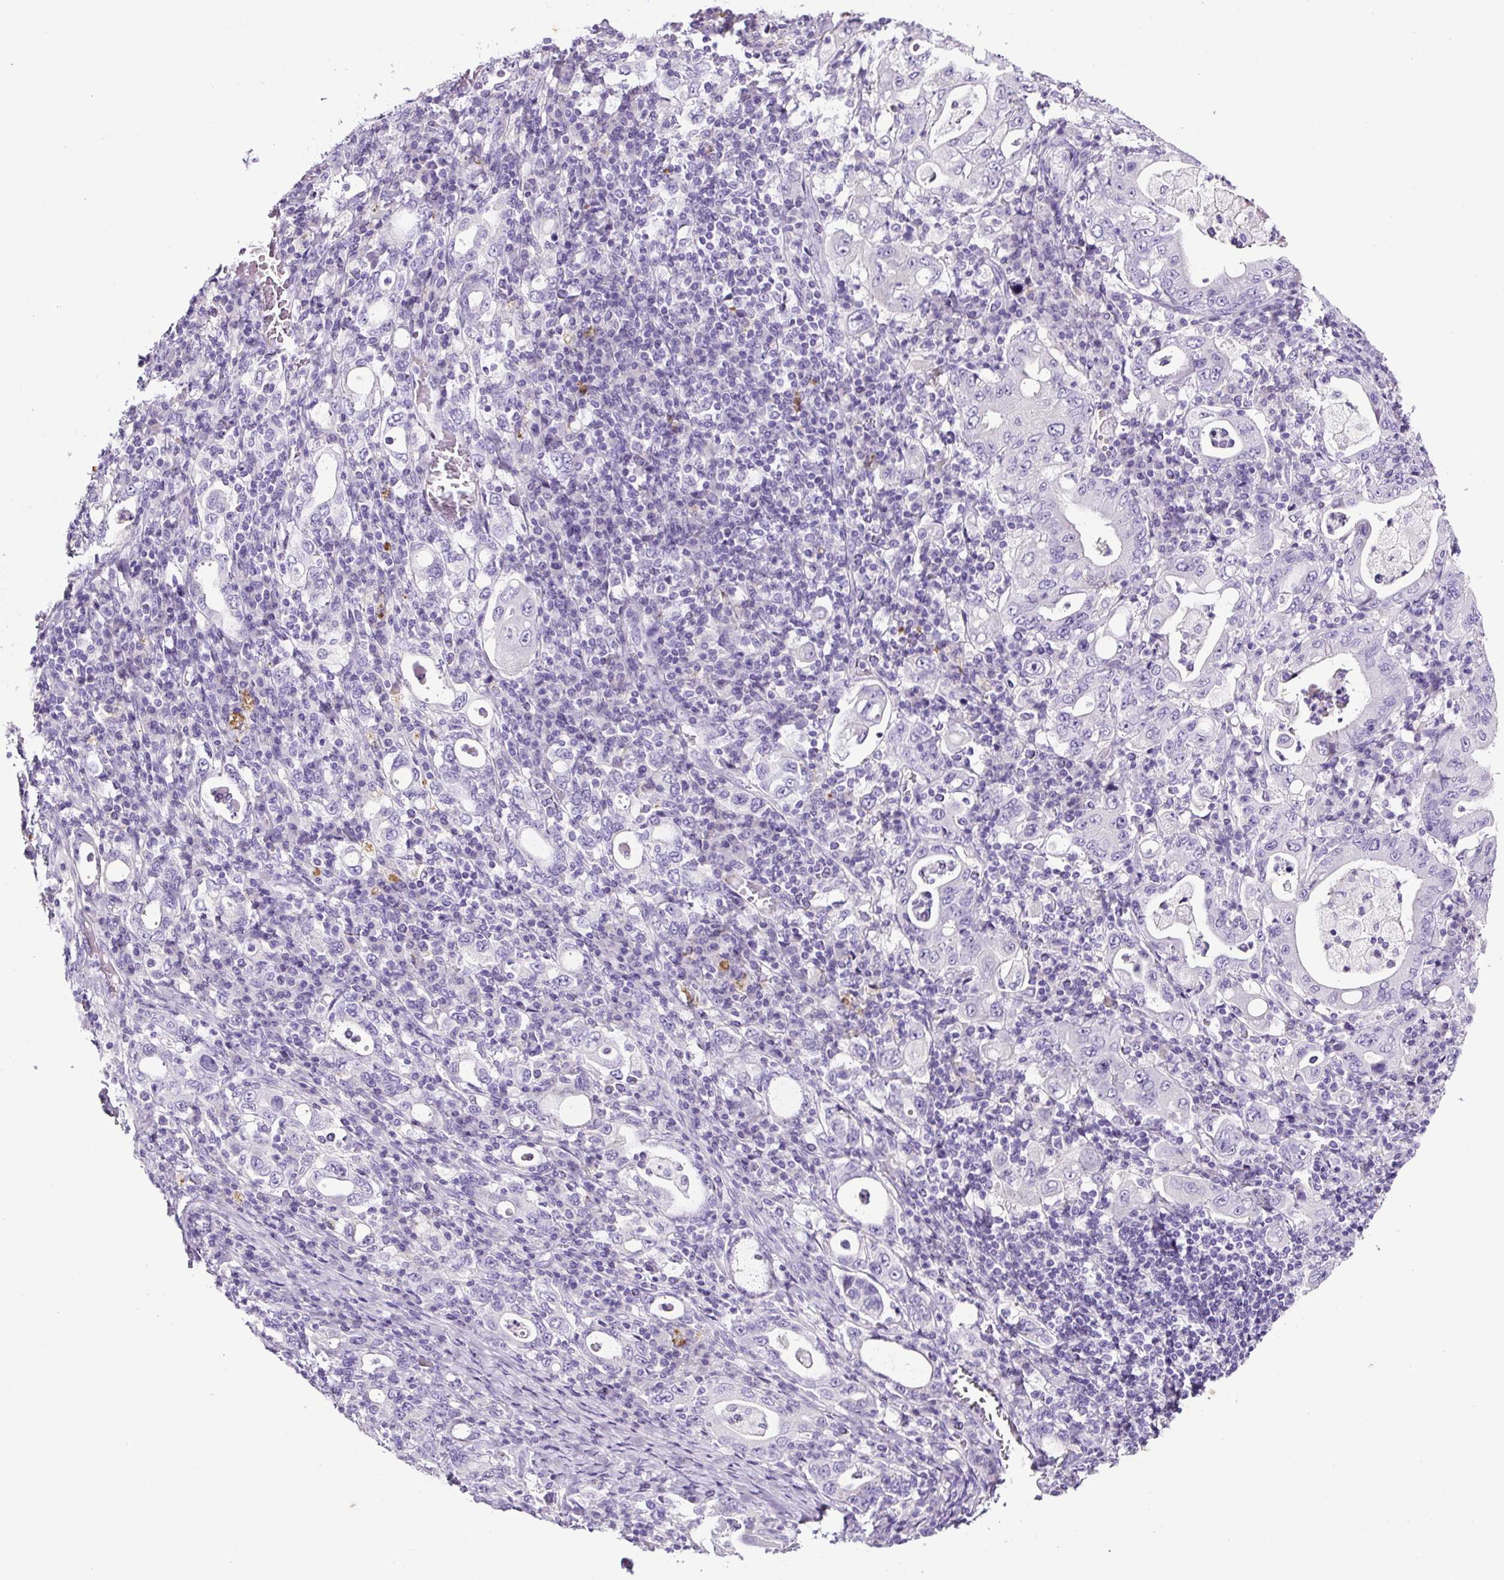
{"staining": {"intensity": "negative", "quantity": "none", "location": "none"}, "tissue": "stomach cancer", "cell_type": "Tumor cells", "image_type": "cancer", "snomed": [{"axis": "morphology", "description": "Normal tissue, NOS"}, {"axis": "morphology", "description": "Adenocarcinoma, NOS"}, {"axis": "topography", "description": "Esophagus"}, {"axis": "topography", "description": "Stomach, upper"}, {"axis": "topography", "description": "Peripheral nerve tissue"}], "caption": "This is an IHC photomicrograph of human stomach cancer. There is no staining in tumor cells.", "gene": "SP8", "patient": {"sex": "male", "age": 62}}